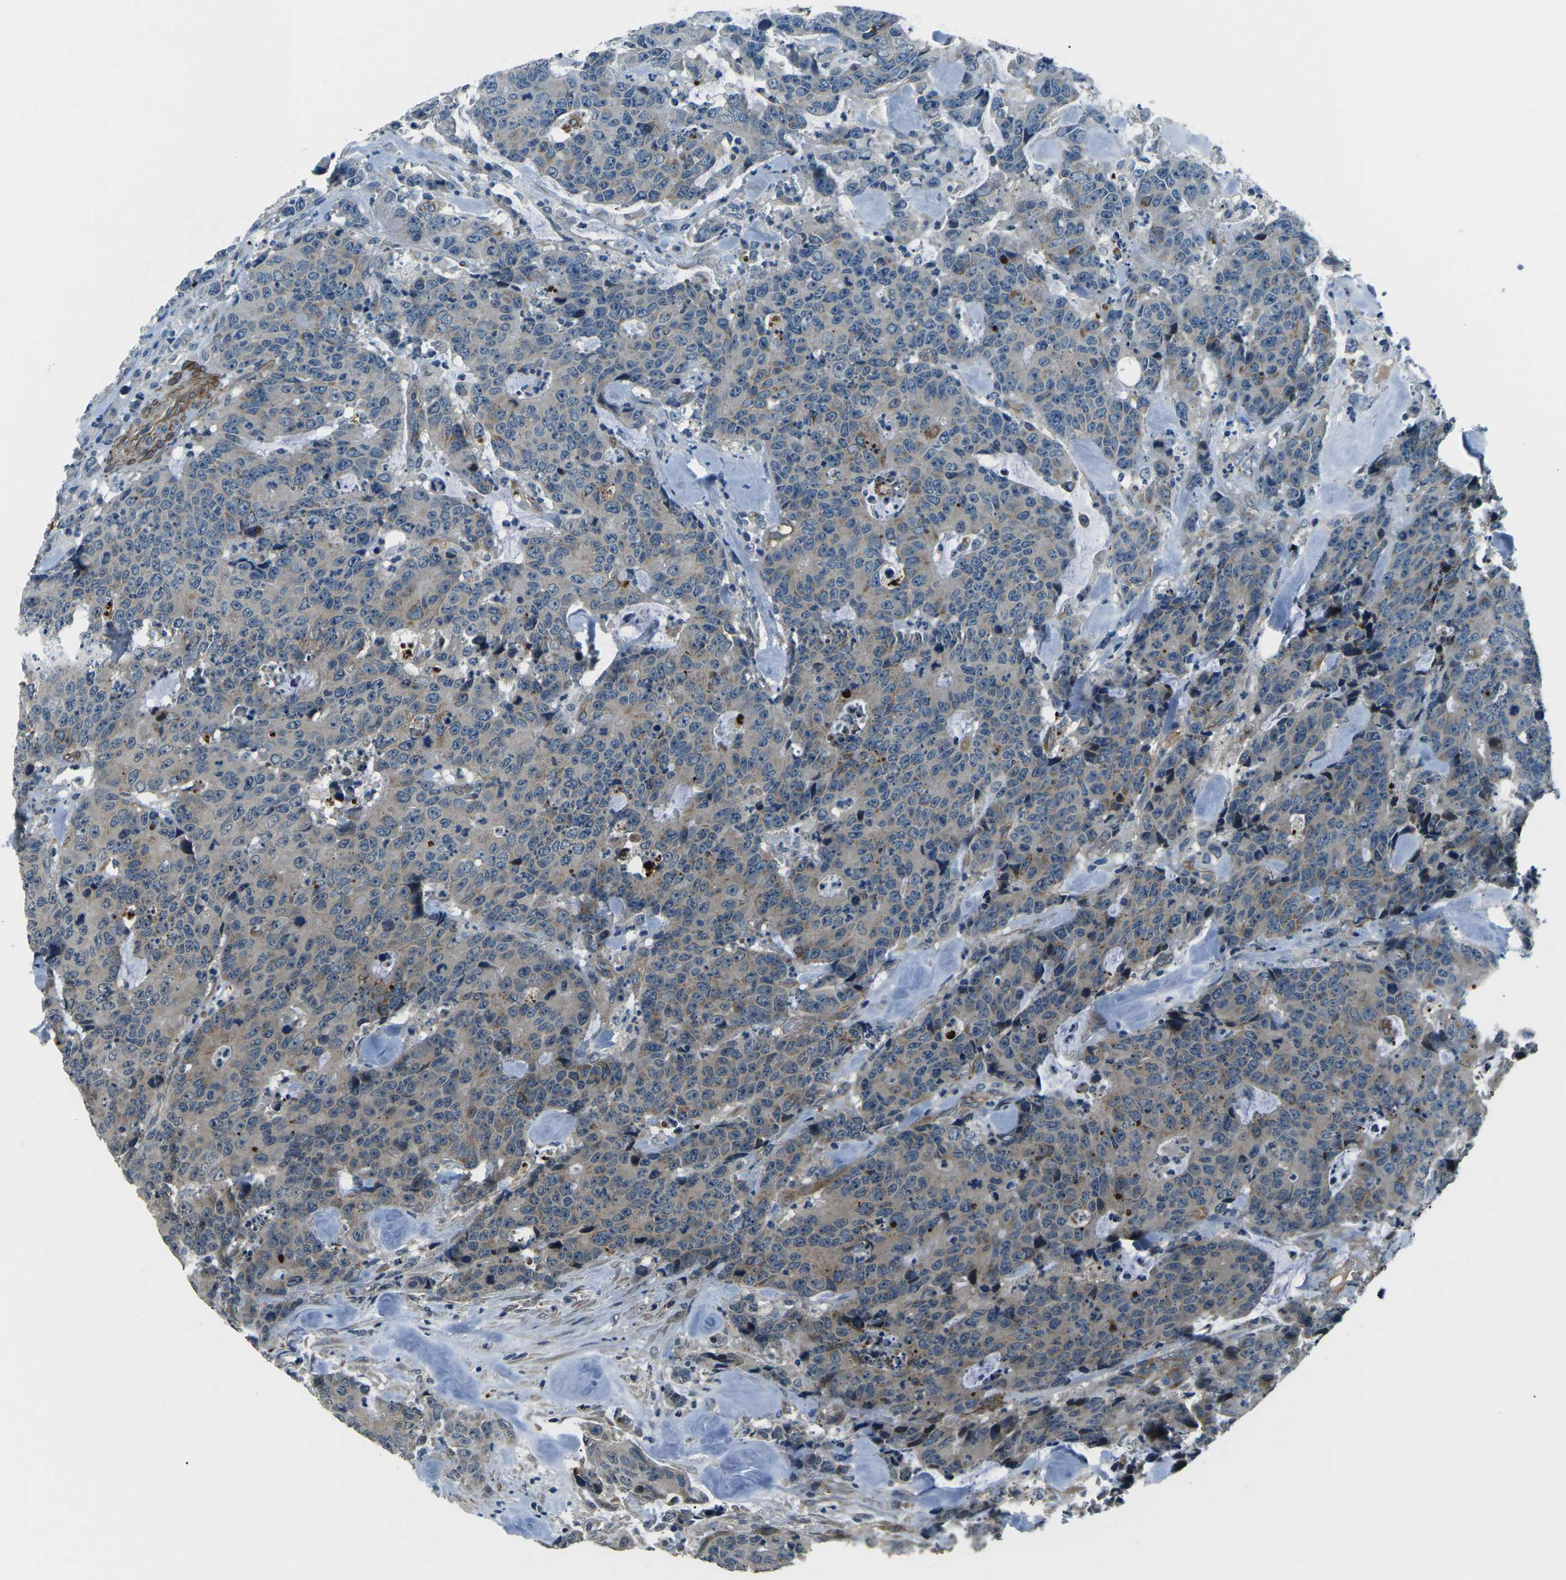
{"staining": {"intensity": "moderate", "quantity": "<25%", "location": "cytoplasmic/membranous"}, "tissue": "colorectal cancer", "cell_type": "Tumor cells", "image_type": "cancer", "snomed": [{"axis": "morphology", "description": "Adenocarcinoma, NOS"}, {"axis": "topography", "description": "Colon"}], "caption": "A brown stain highlights moderate cytoplasmic/membranous positivity of a protein in human colorectal cancer tumor cells. (IHC, brightfield microscopy, high magnification).", "gene": "AFAP1", "patient": {"sex": "female", "age": 86}}